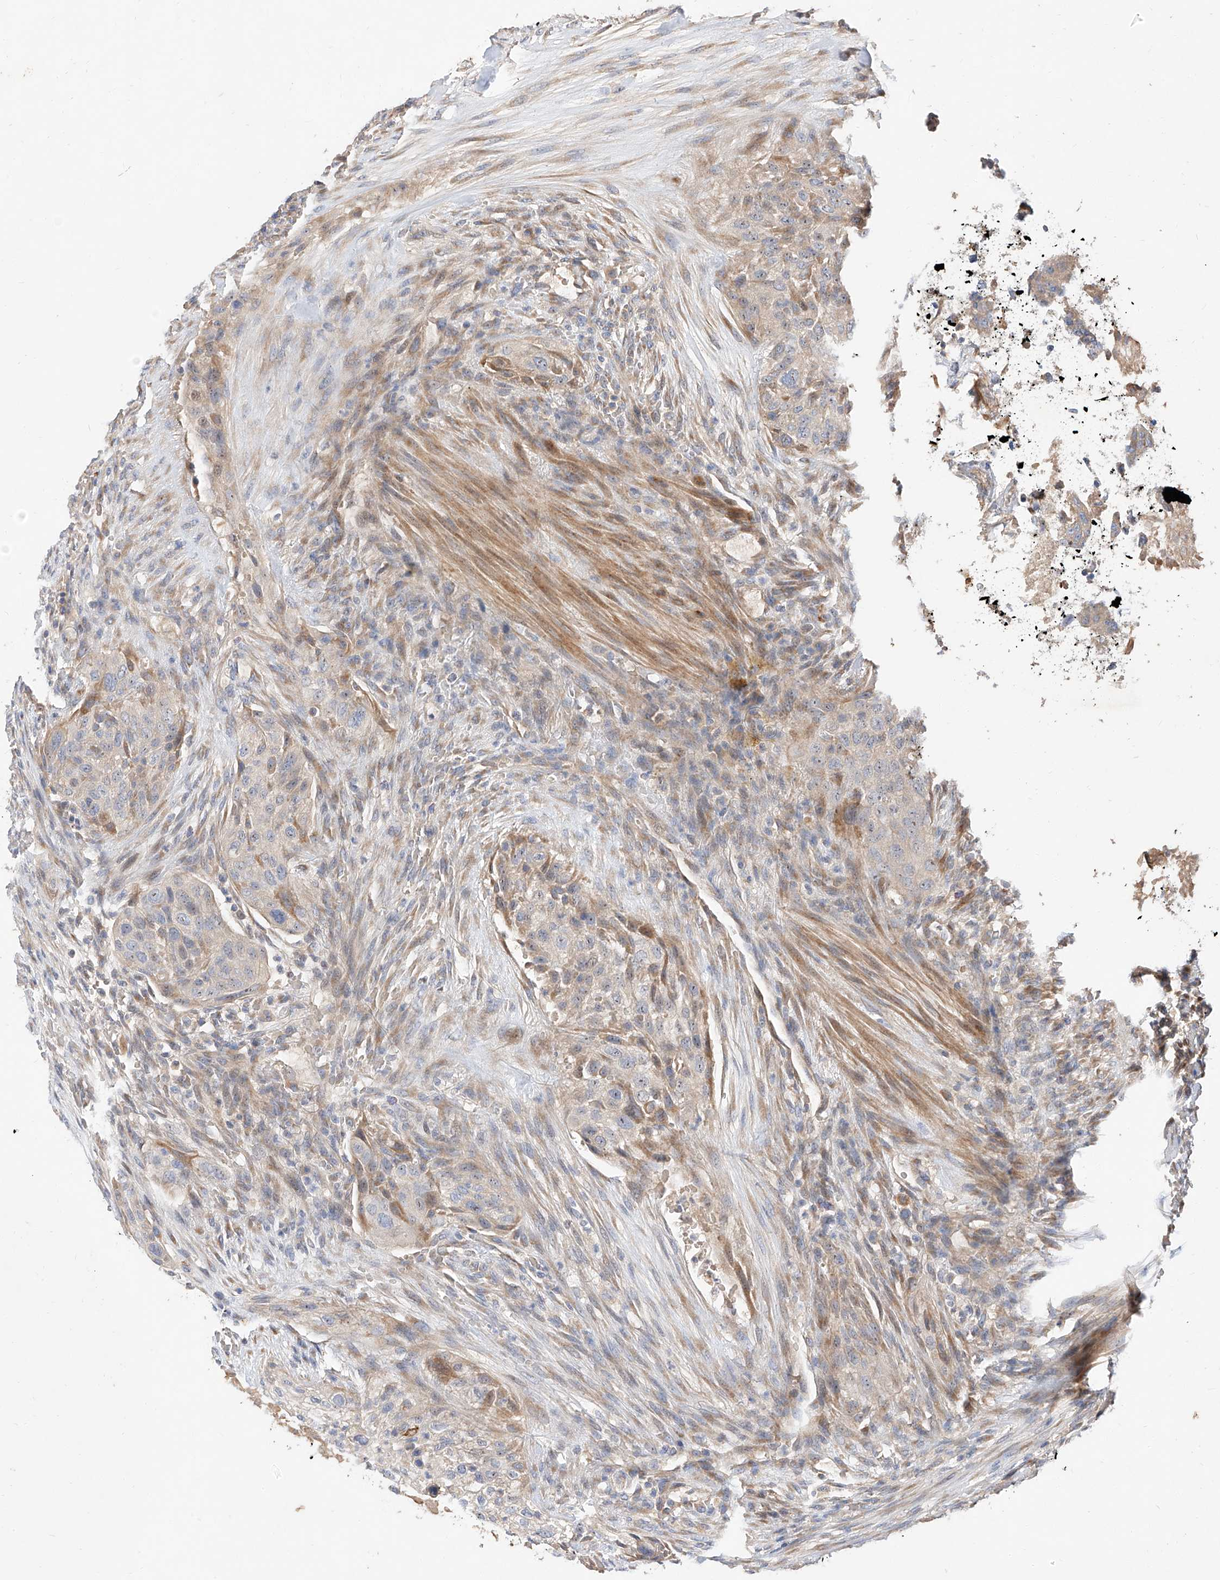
{"staining": {"intensity": "moderate", "quantity": "<25%", "location": "cytoplasmic/membranous"}, "tissue": "urothelial cancer", "cell_type": "Tumor cells", "image_type": "cancer", "snomed": [{"axis": "morphology", "description": "Urothelial carcinoma, High grade"}, {"axis": "topography", "description": "Urinary bladder"}], "caption": "Protein expression analysis of human urothelial cancer reveals moderate cytoplasmic/membranous positivity in approximately <25% of tumor cells. (Stains: DAB in brown, nuclei in blue, Microscopy: brightfield microscopy at high magnification).", "gene": "DIRAS3", "patient": {"sex": "male", "age": 35}}